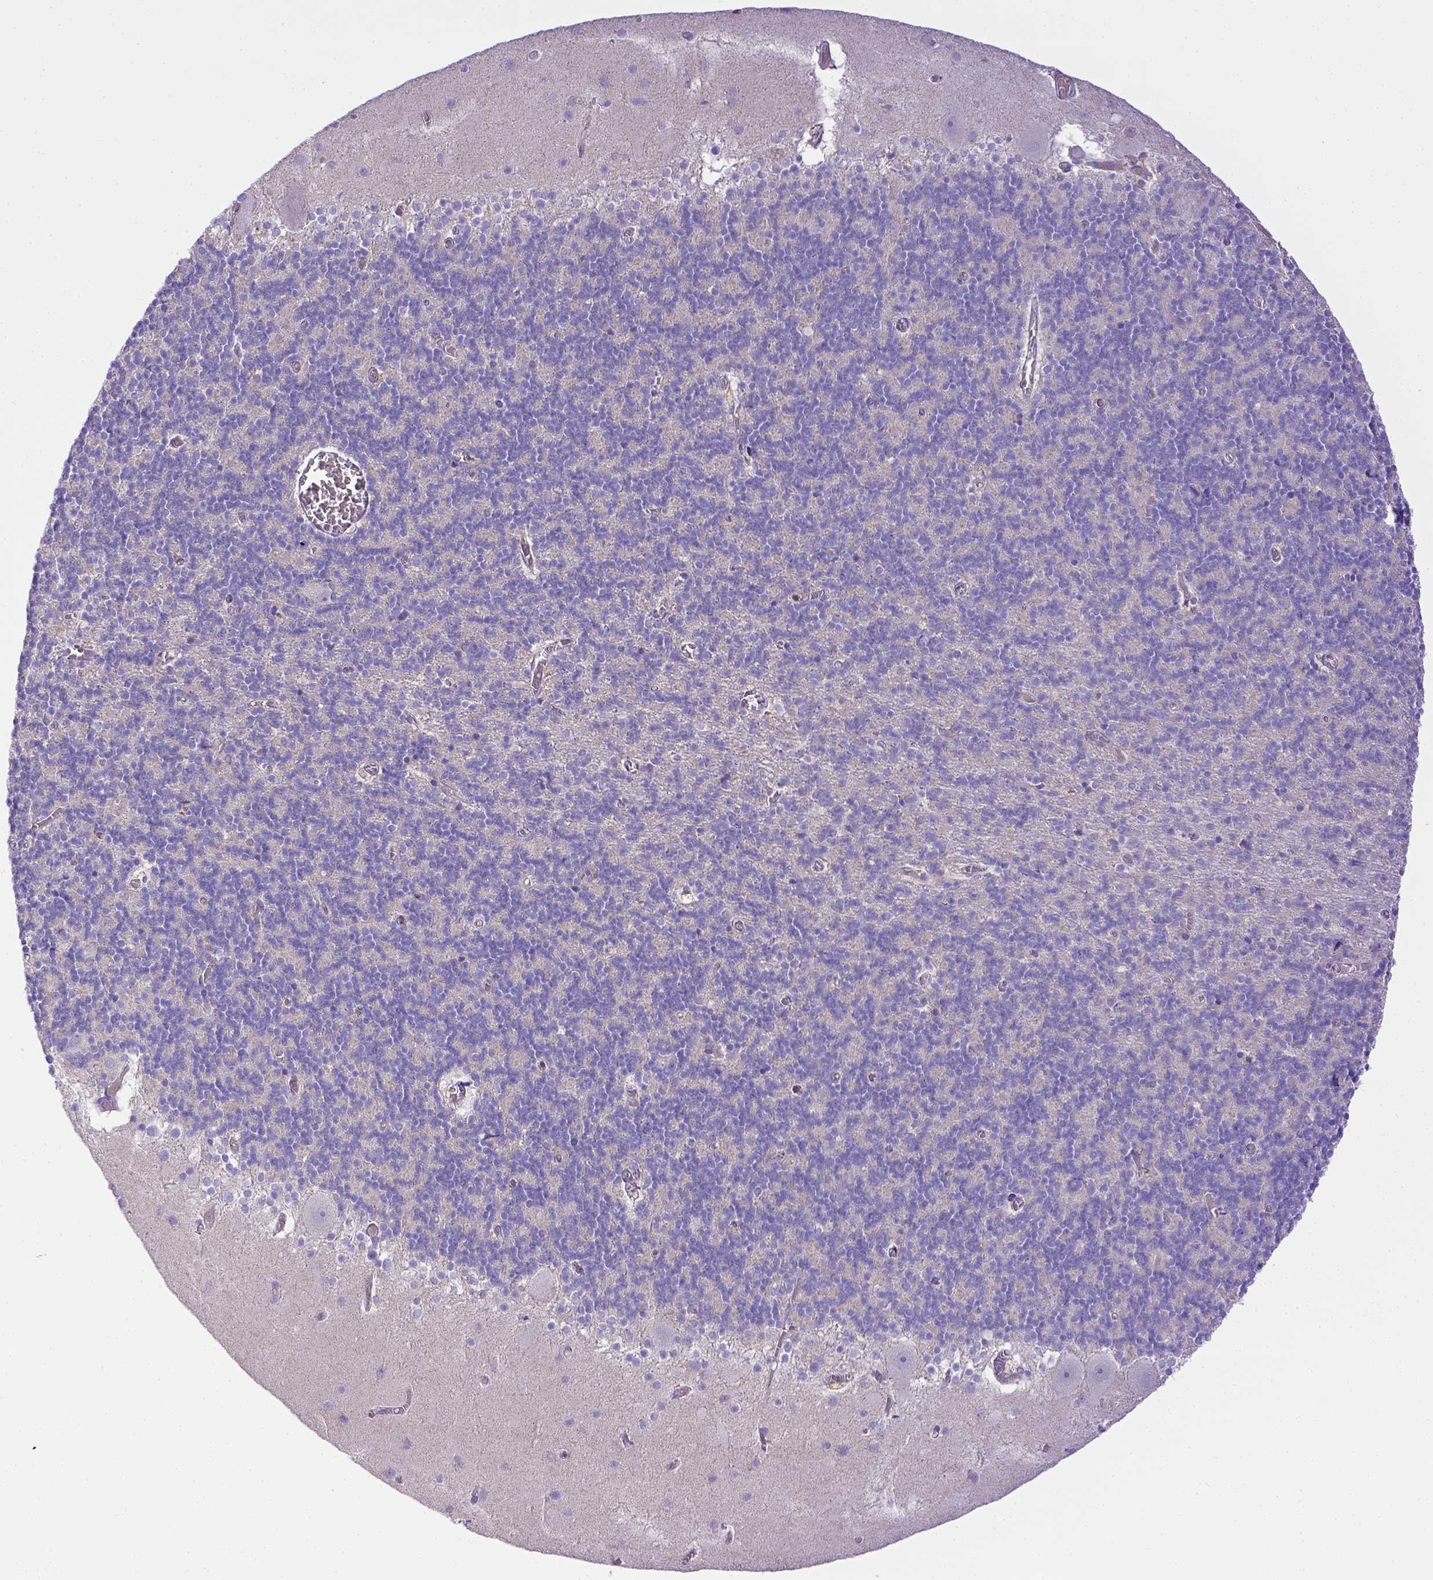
{"staining": {"intensity": "negative", "quantity": "none", "location": "none"}, "tissue": "cerebellum", "cell_type": "Cells in granular layer", "image_type": "normal", "snomed": [{"axis": "morphology", "description": "Normal tissue, NOS"}, {"axis": "topography", "description": "Cerebellum"}], "caption": "Cells in granular layer show no significant expression in benign cerebellum. (Immunohistochemistry, brightfield microscopy, high magnification).", "gene": "CD40", "patient": {"sex": "male", "age": 70}}